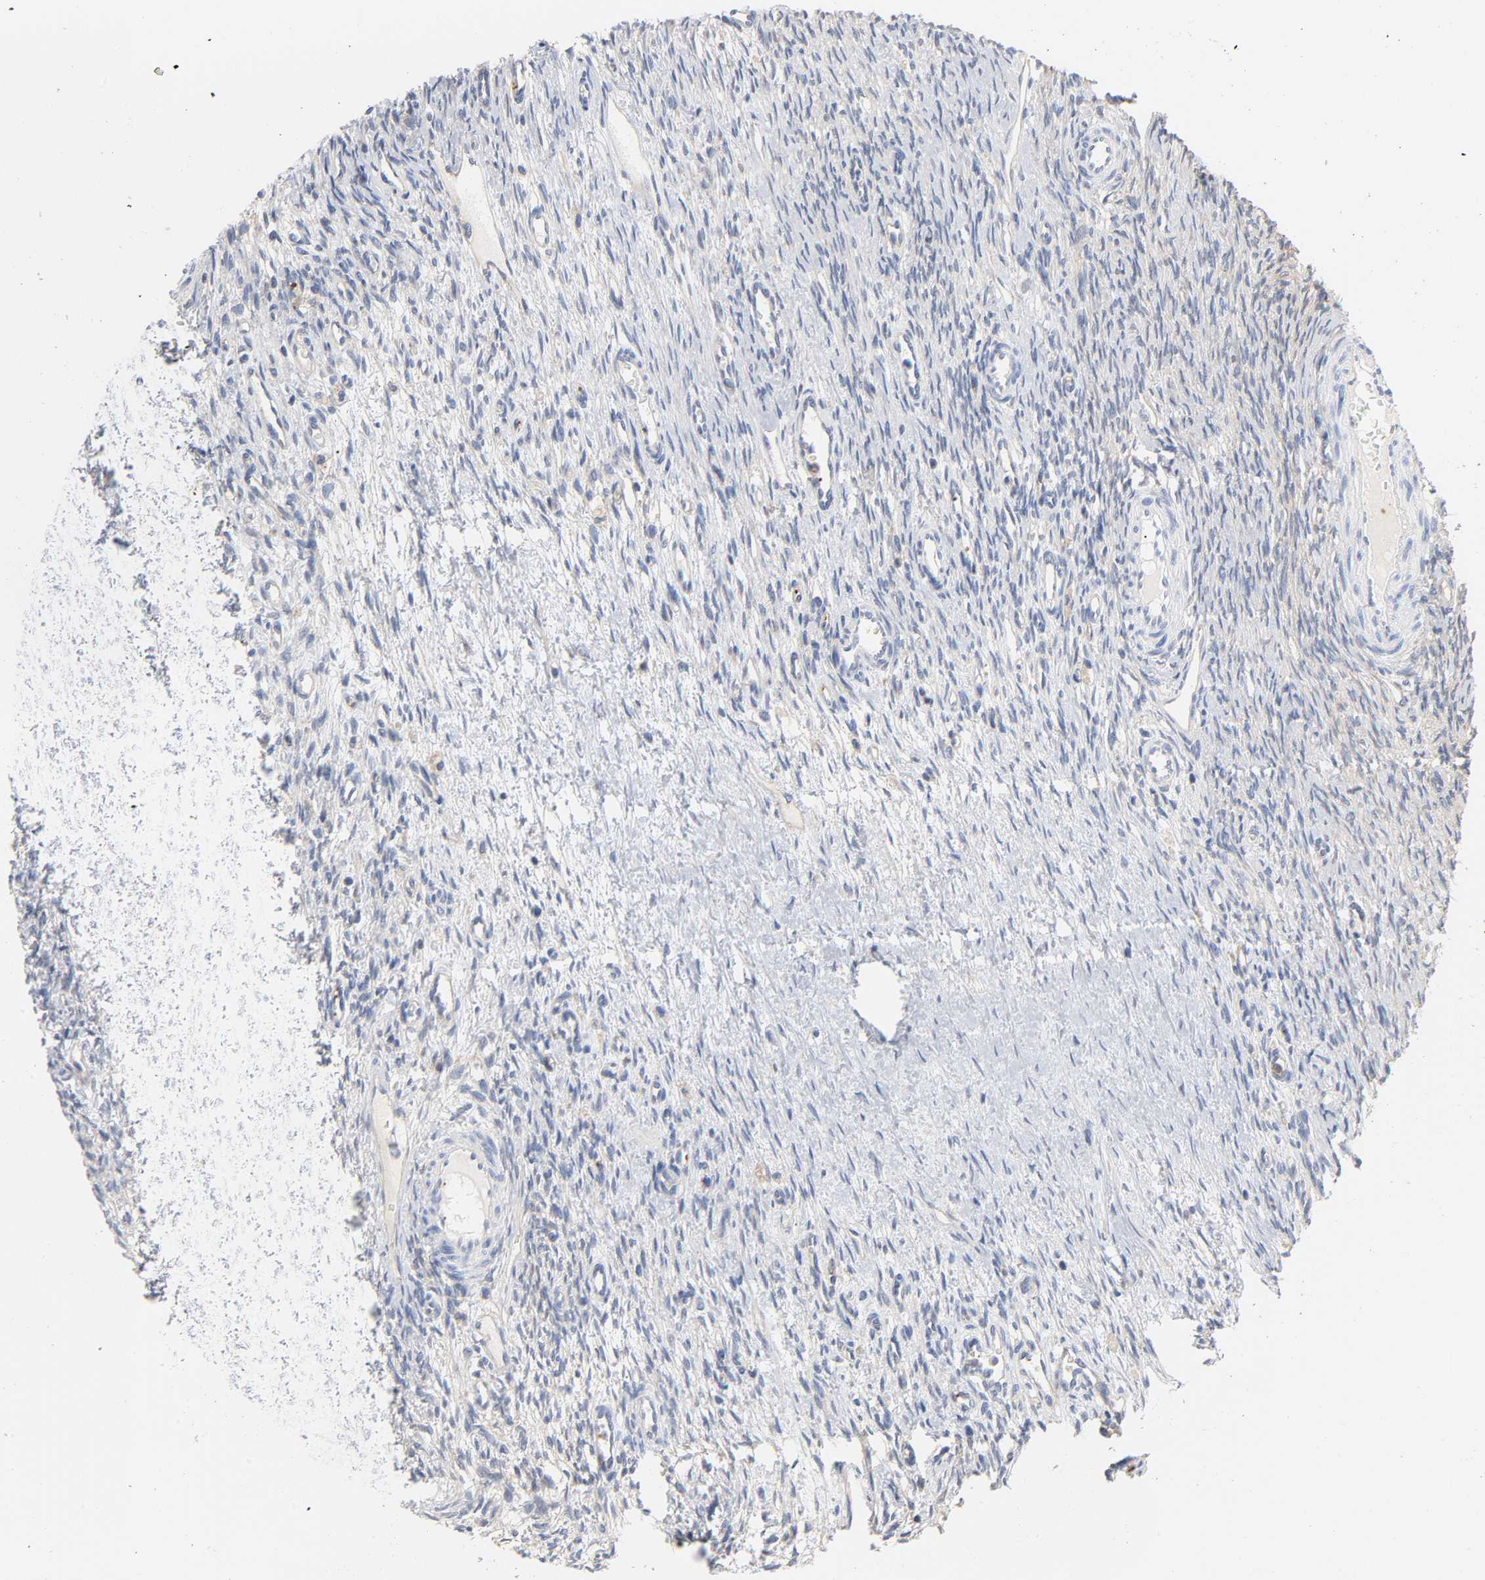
{"staining": {"intensity": "negative", "quantity": "none", "location": "none"}, "tissue": "ovary", "cell_type": "Ovarian stroma cells", "image_type": "normal", "snomed": [{"axis": "morphology", "description": "Normal tissue, NOS"}, {"axis": "topography", "description": "Ovary"}], "caption": "Ovarian stroma cells show no significant expression in normal ovary. Nuclei are stained in blue.", "gene": "SRC", "patient": {"sex": "female", "age": 33}}